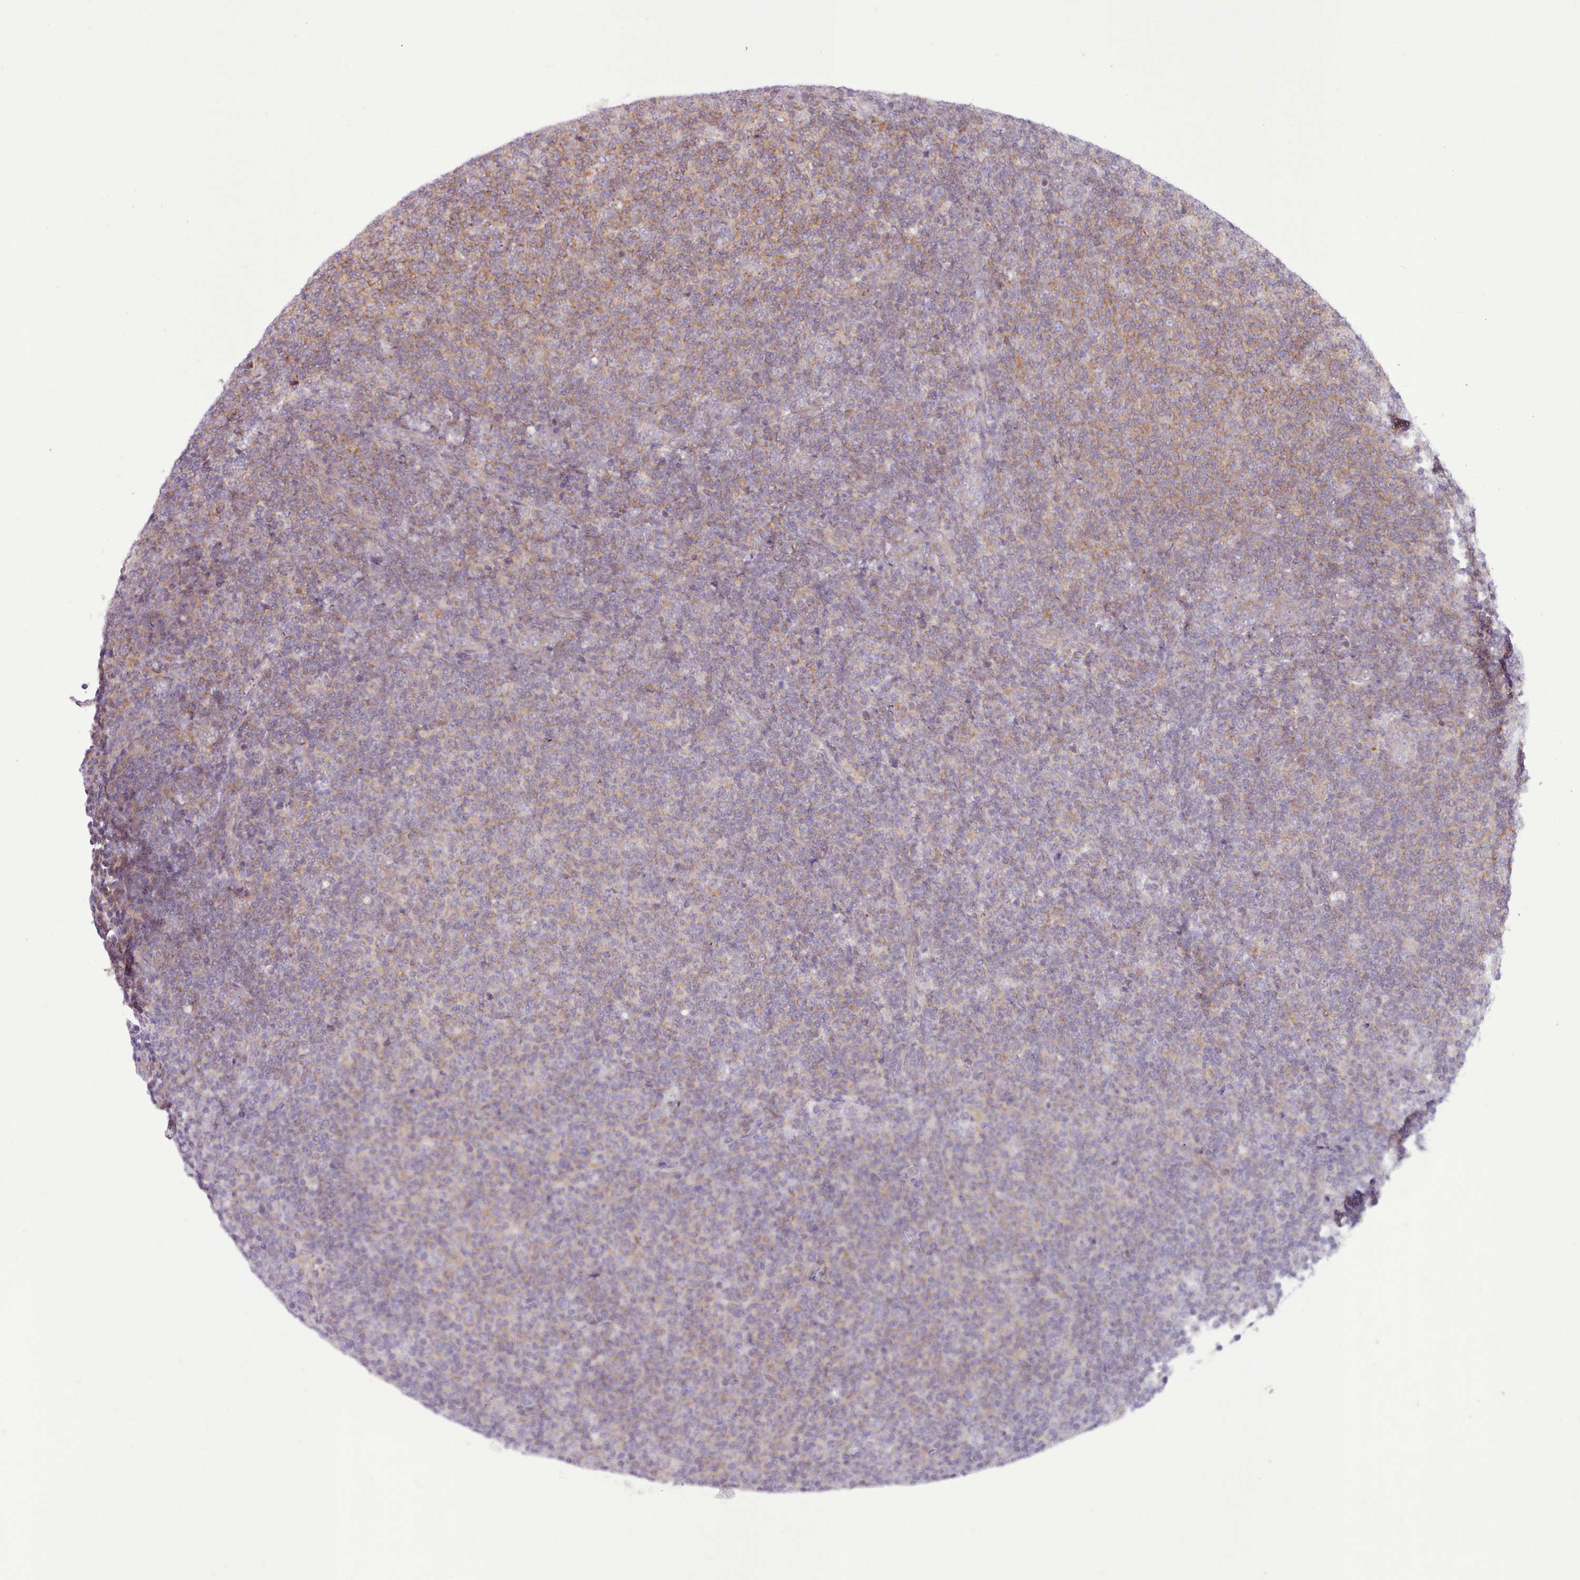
{"staining": {"intensity": "moderate", "quantity": "25%-75%", "location": "cytoplasmic/membranous"}, "tissue": "lymphoma", "cell_type": "Tumor cells", "image_type": "cancer", "snomed": [{"axis": "morphology", "description": "Malignant lymphoma, non-Hodgkin's type, Low grade"}, {"axis": "topography", "description": "Lymph node"}], "caption": "Lymphoma stained for a protein demonstrates moderate cytoplasmic/membranous positivity in tumor cells.", "gene": "TENT4B", "patient": {"sex": "male", "age": 66}}